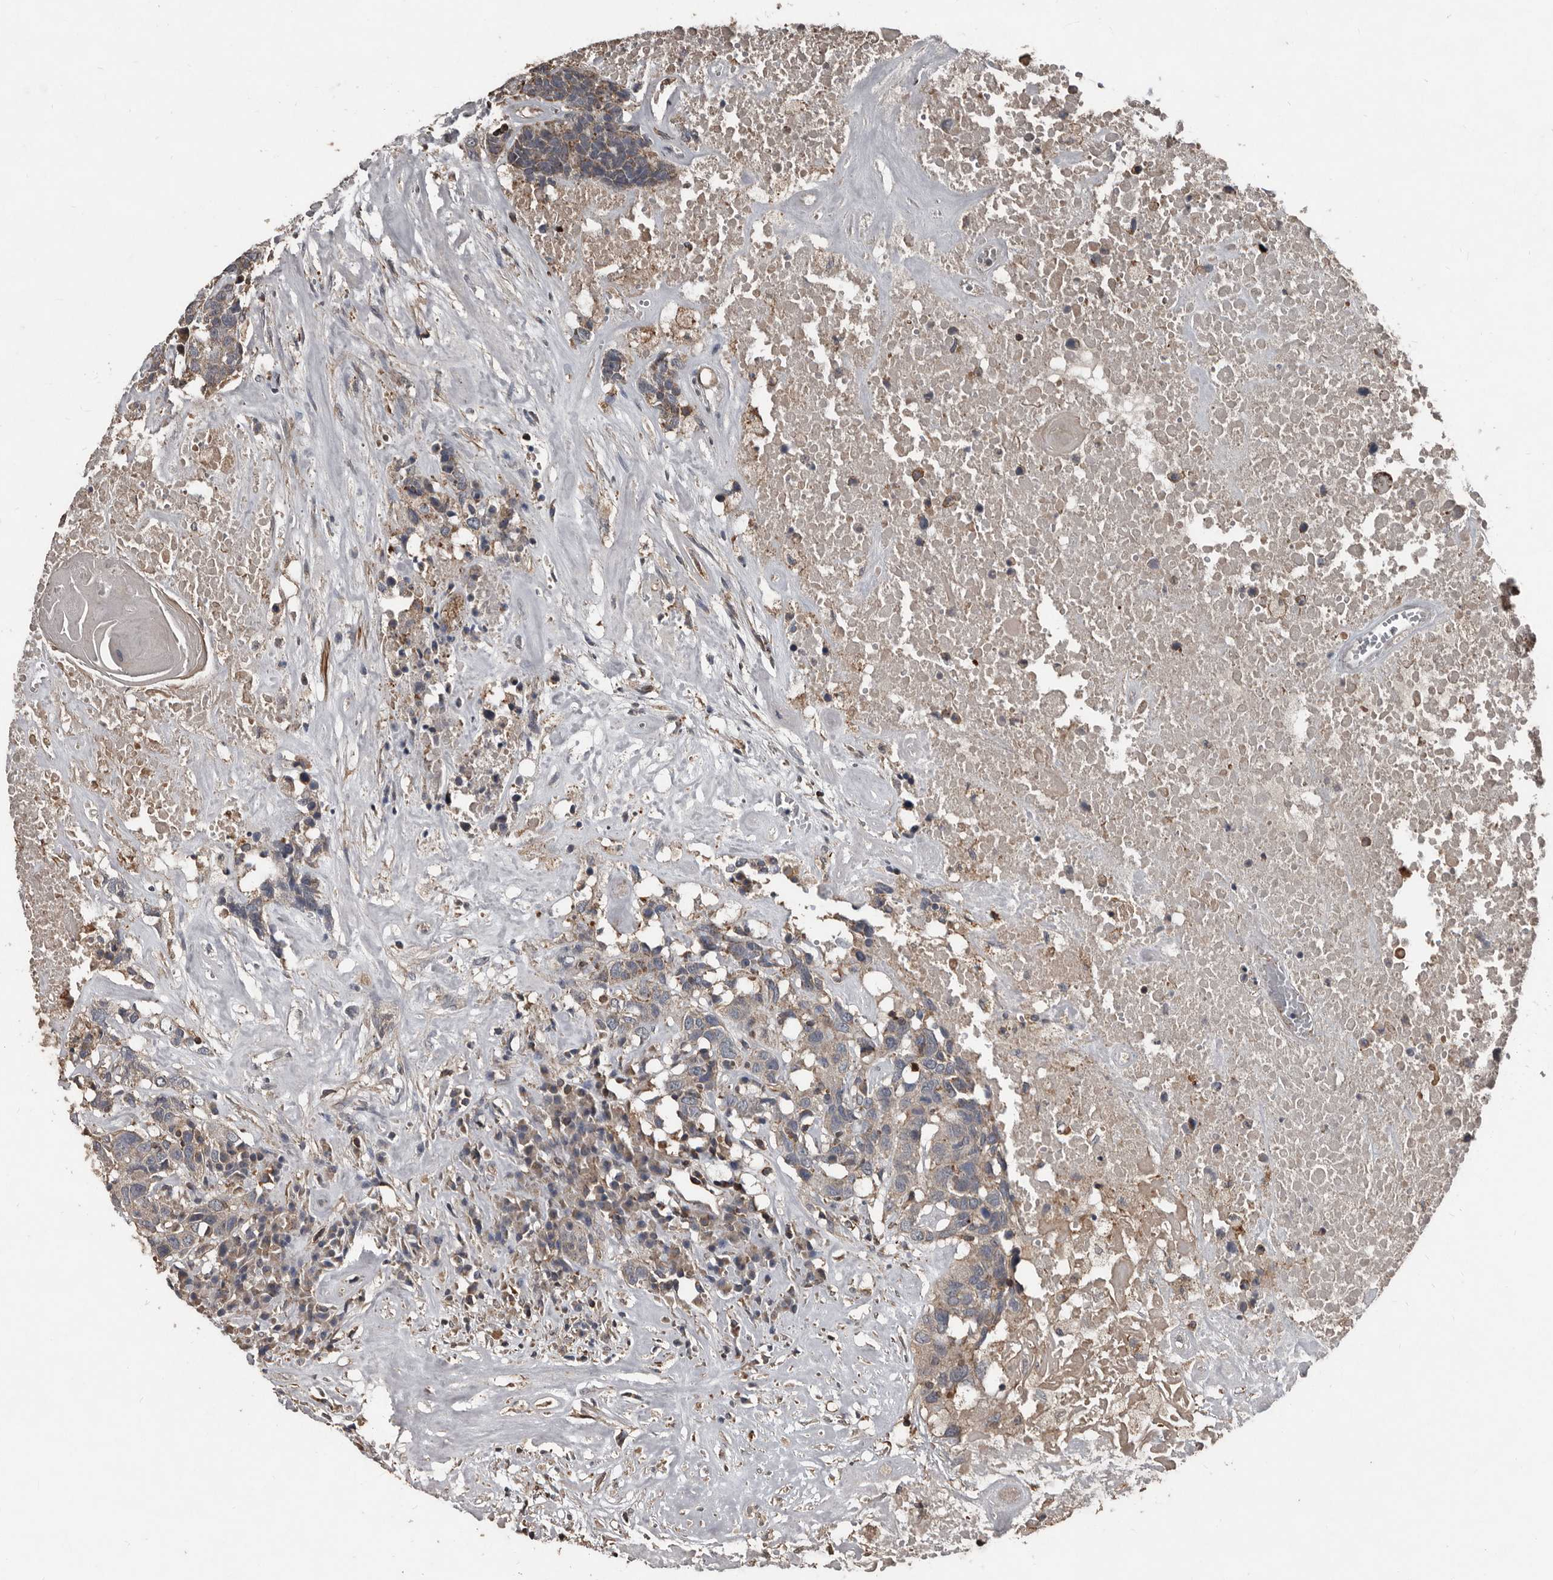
{"staining": {"intensity": "weak", "quantity": "<25%", "location": "cytoplasmic/membranous"}, "tissue": "head and neck cancer", "cell_type": "Tumor cells", "image_type": "cancer", "snomed": [{"axis": "morphology", "description": "Squamous cell carcinoma, NOS"}, {"axis": "topography", "description": "Head-Neck"}], "caption": "The image shows no staining of tumor cells in squamous cell carcinoma (head and neck). The staining was performed using DAB to visualize the protein expression in brown, while the nuclei were stained in blue with hematoxylin (Magnification: 20x).", "gene": "GREB1", "patient": {"sex": "male", "age": 66}}